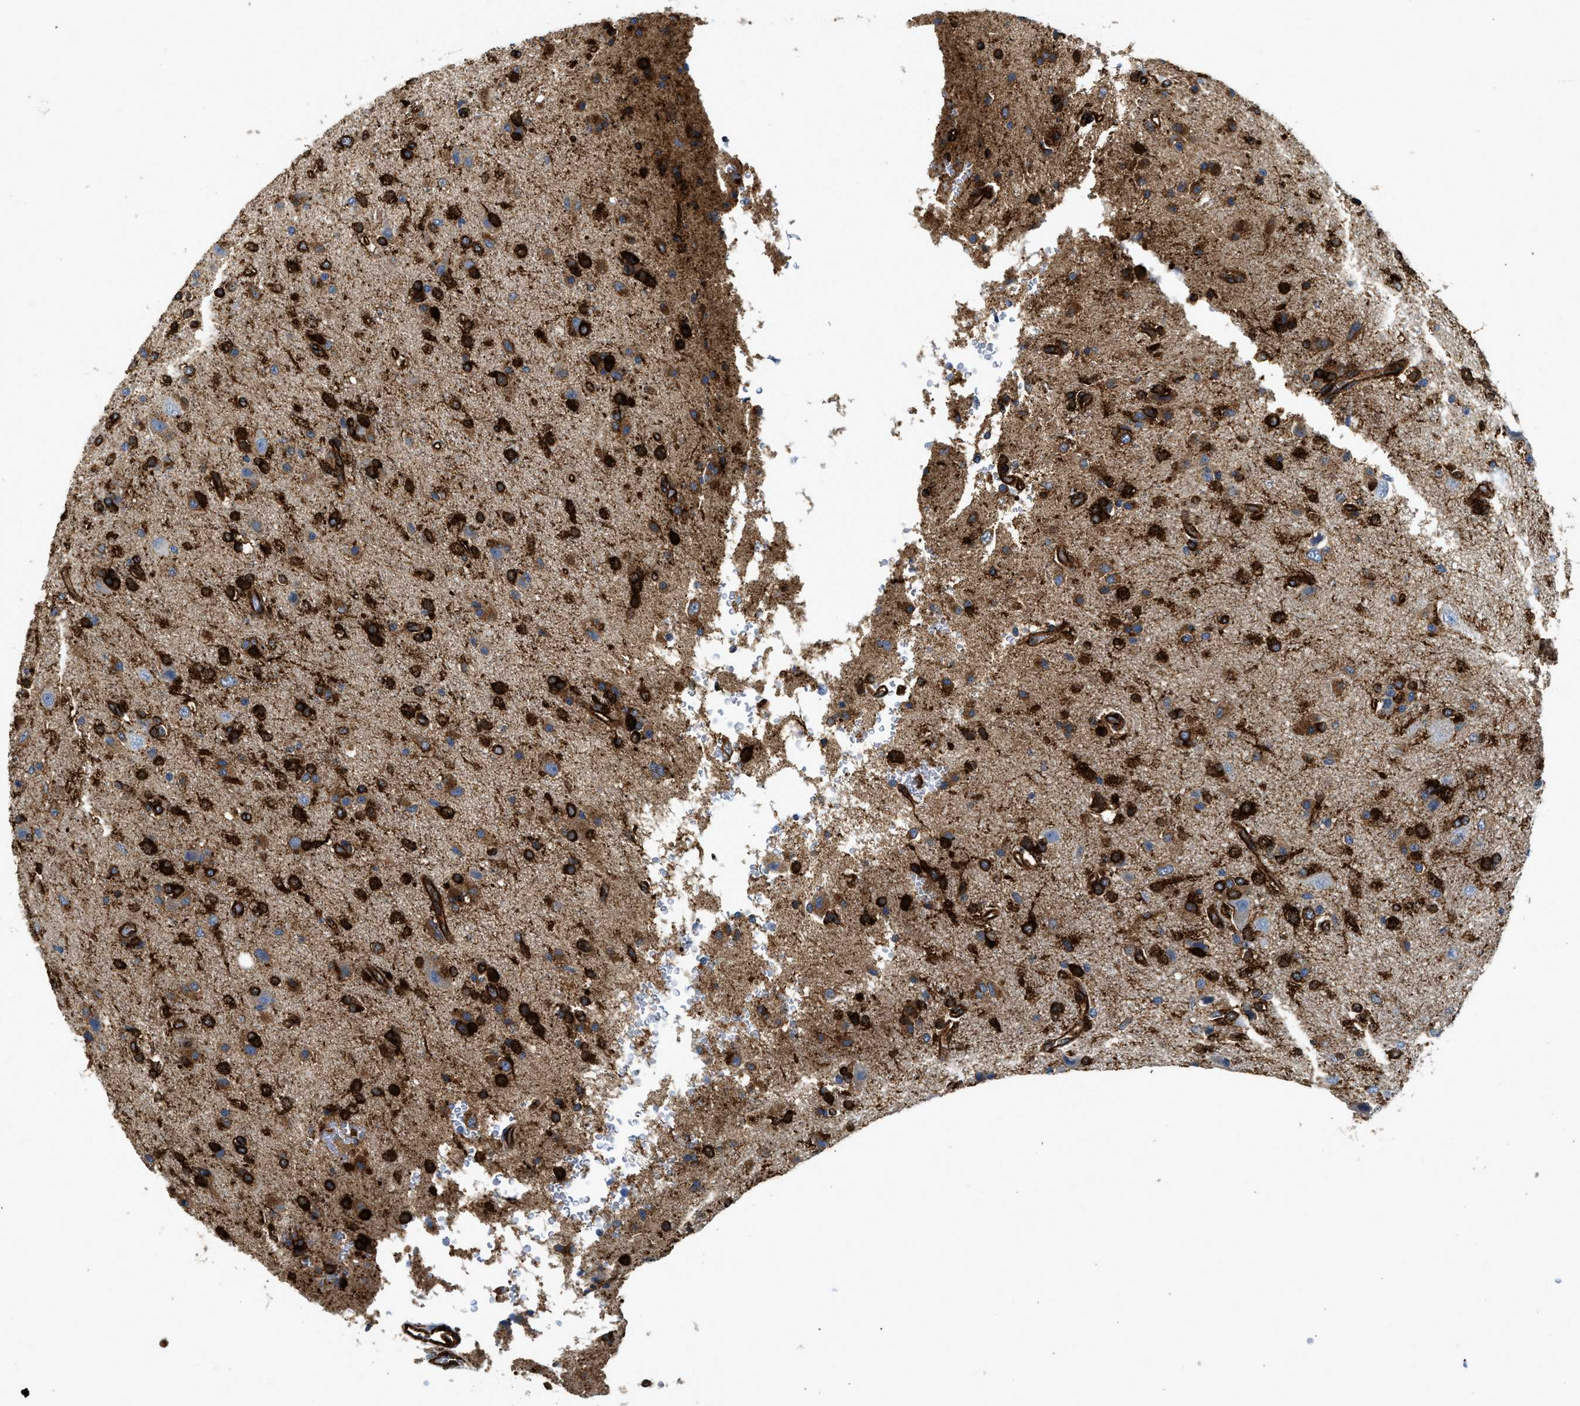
{"staining": {"intensity": "strong", "quantity": ">75%", "location": "cytoplasmic/membranous"}, "tissue": "glioma", "cell_type": "Tumor cells", "image_type": "cancer", "snomed": [{"axis": "morphology", "description": "Glioma, malignant, High grade"}, {"axis": "topography", "description": "Brain"}], "caption": "Immunohistochemistry (IHC) histopathology image of human glioma stained for a protein (brown), which displays high levels of strong cytoplasmic/membranous expression in about >75% of tumor cells.", "gene": "HIP1", "patient": {"sex": "male", "age": 47}}